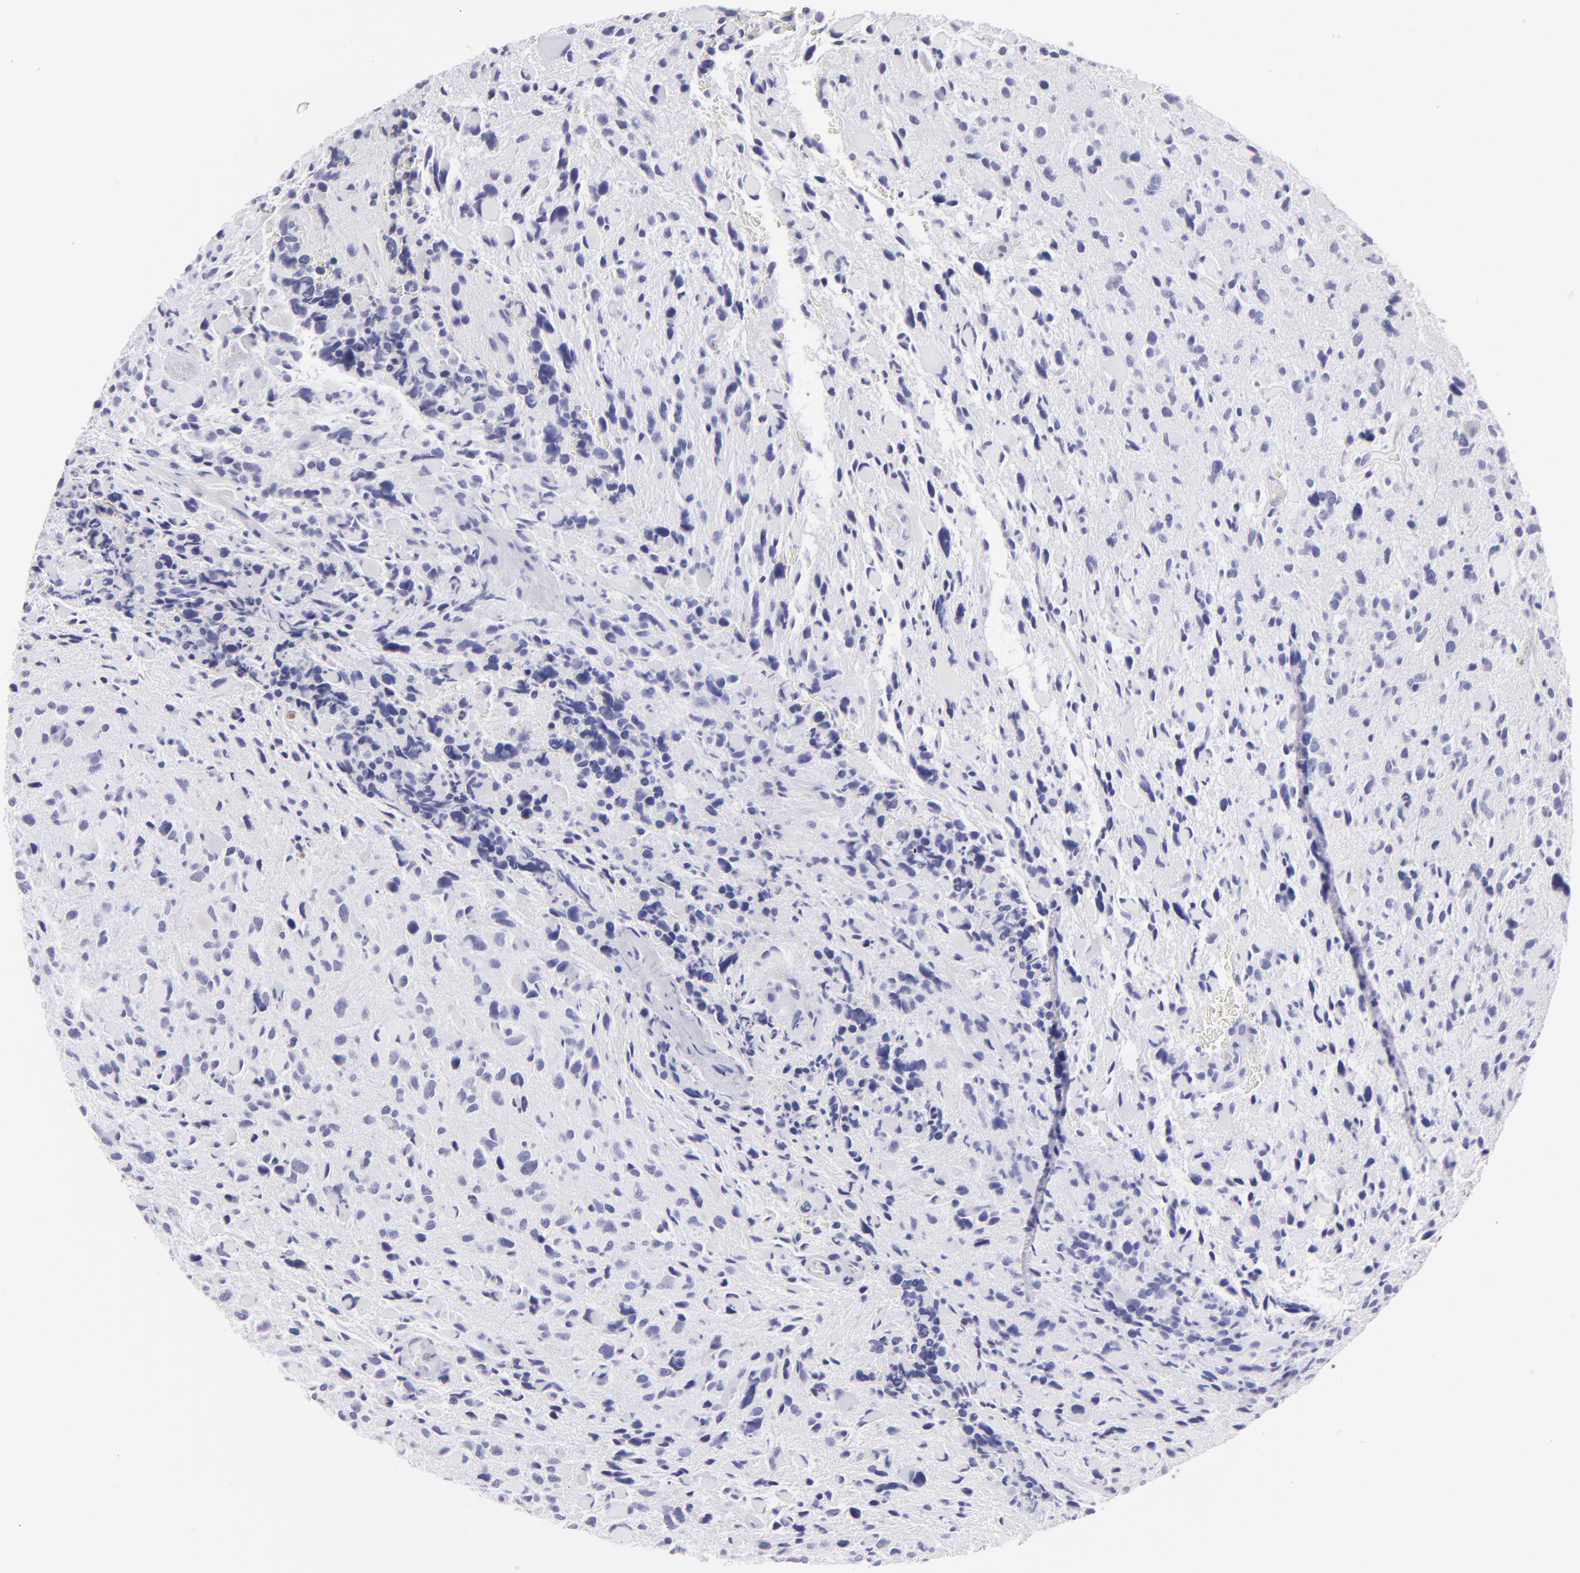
{"staining": {"intensity": "negative", "quantity": "none", "location": "none"}, "tissue": "glioma", "cell_type": "Tumor cells", "image_type": "cancer", "snomed": [{"axis": "morphology", "description": "Glioma, malignant, High grade"}, {"axis": "topography", "description": "Brain"}], "caption": "This is an immunohistochemistry image of glioma. There is no staining in tumor cells.", "gene": "FLG", "patient": {"sex": "female", "age": 37}}